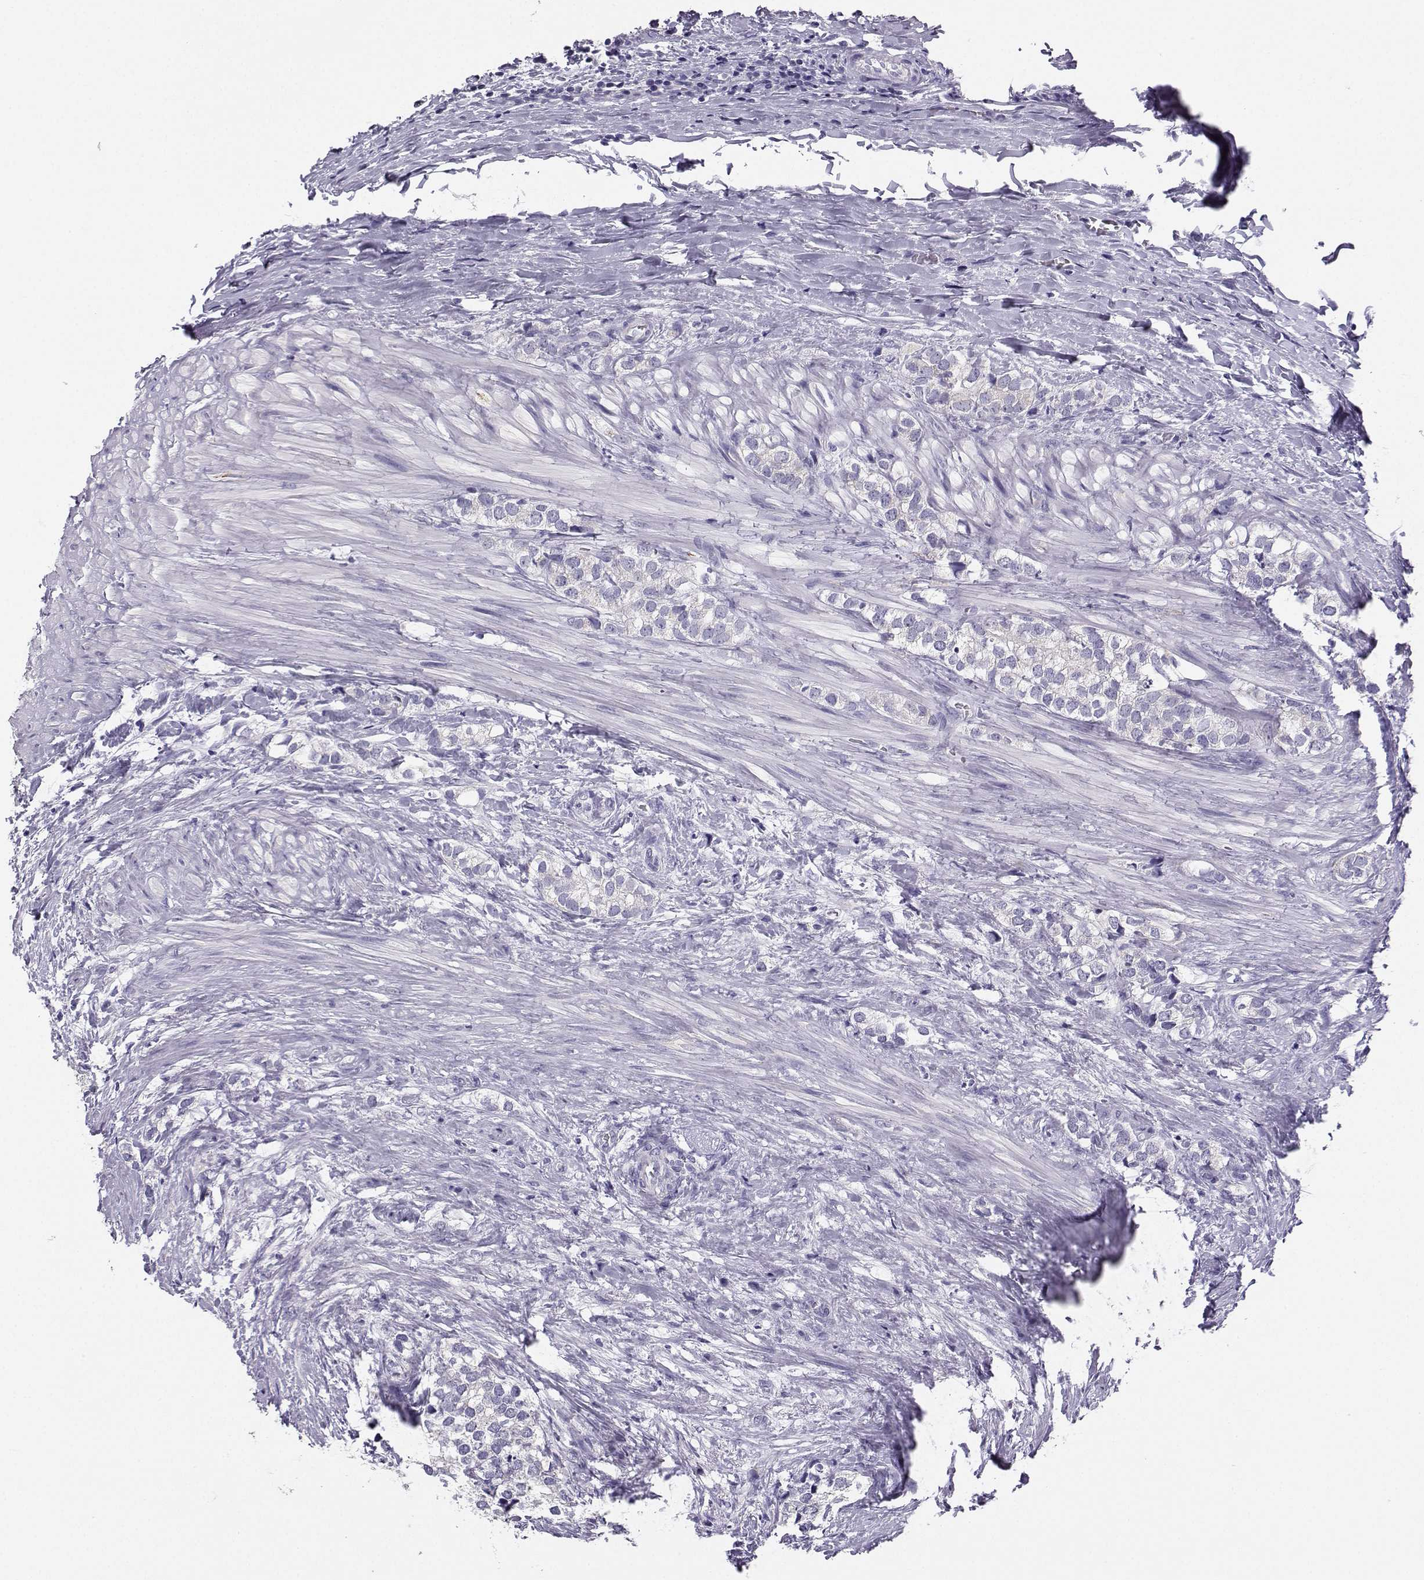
{"staining": {"intensity": "negative", "quantity": "none", "location": "none"}, "tissue": "prostate cancer", "cell_type": "Tumor cells", "image_type": "cancer", "snomed": [{"axis": "morphology", "description": "Adenocarcinoma, NOS"}, {"axis": "topography", "description": "Prostate and seminal vesicle, NOS"}], "caption": "Tumor cells show no significant staining in prostate cancer (adenocarcinoma).", "gene": "AVP", "patient": {"sex": "male", "age": 63}}